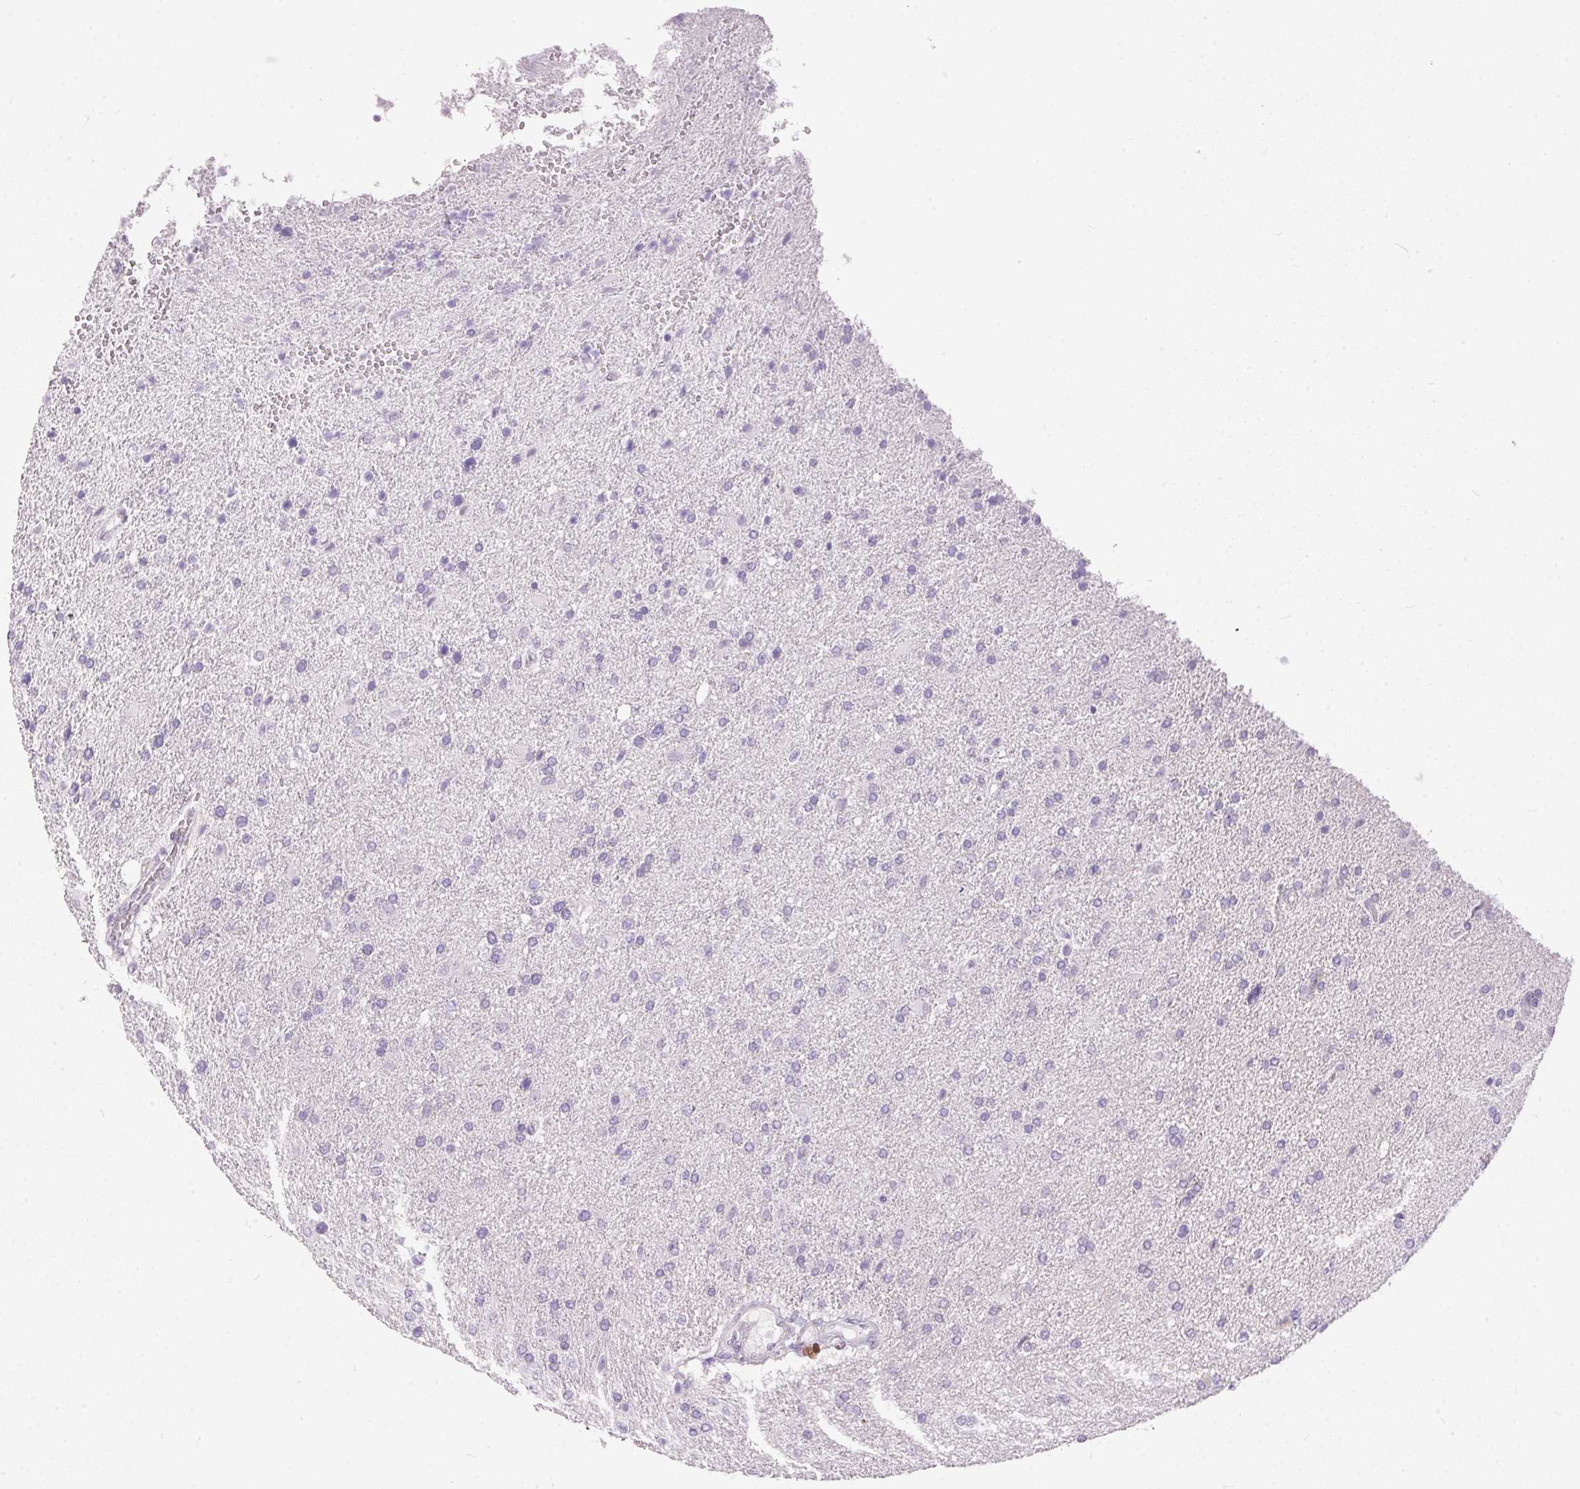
{"staining": {"intensity": "negative", "quantity": "none", "location": "none"}, "tissue": "glioma", "cell_type": "Tumor cells", "image_type": "cancer", "snomed": [{"axis": "morphology", "description": "Glioma, malignant, High grade"}, {"axis": "topography", "description": "Brain"}], "caption": "Glioma stained for a protein using IHC demonstrates no staining tumor cells.", "gene": "GBP6", "patient": {"sex": "male", "age": 56}}